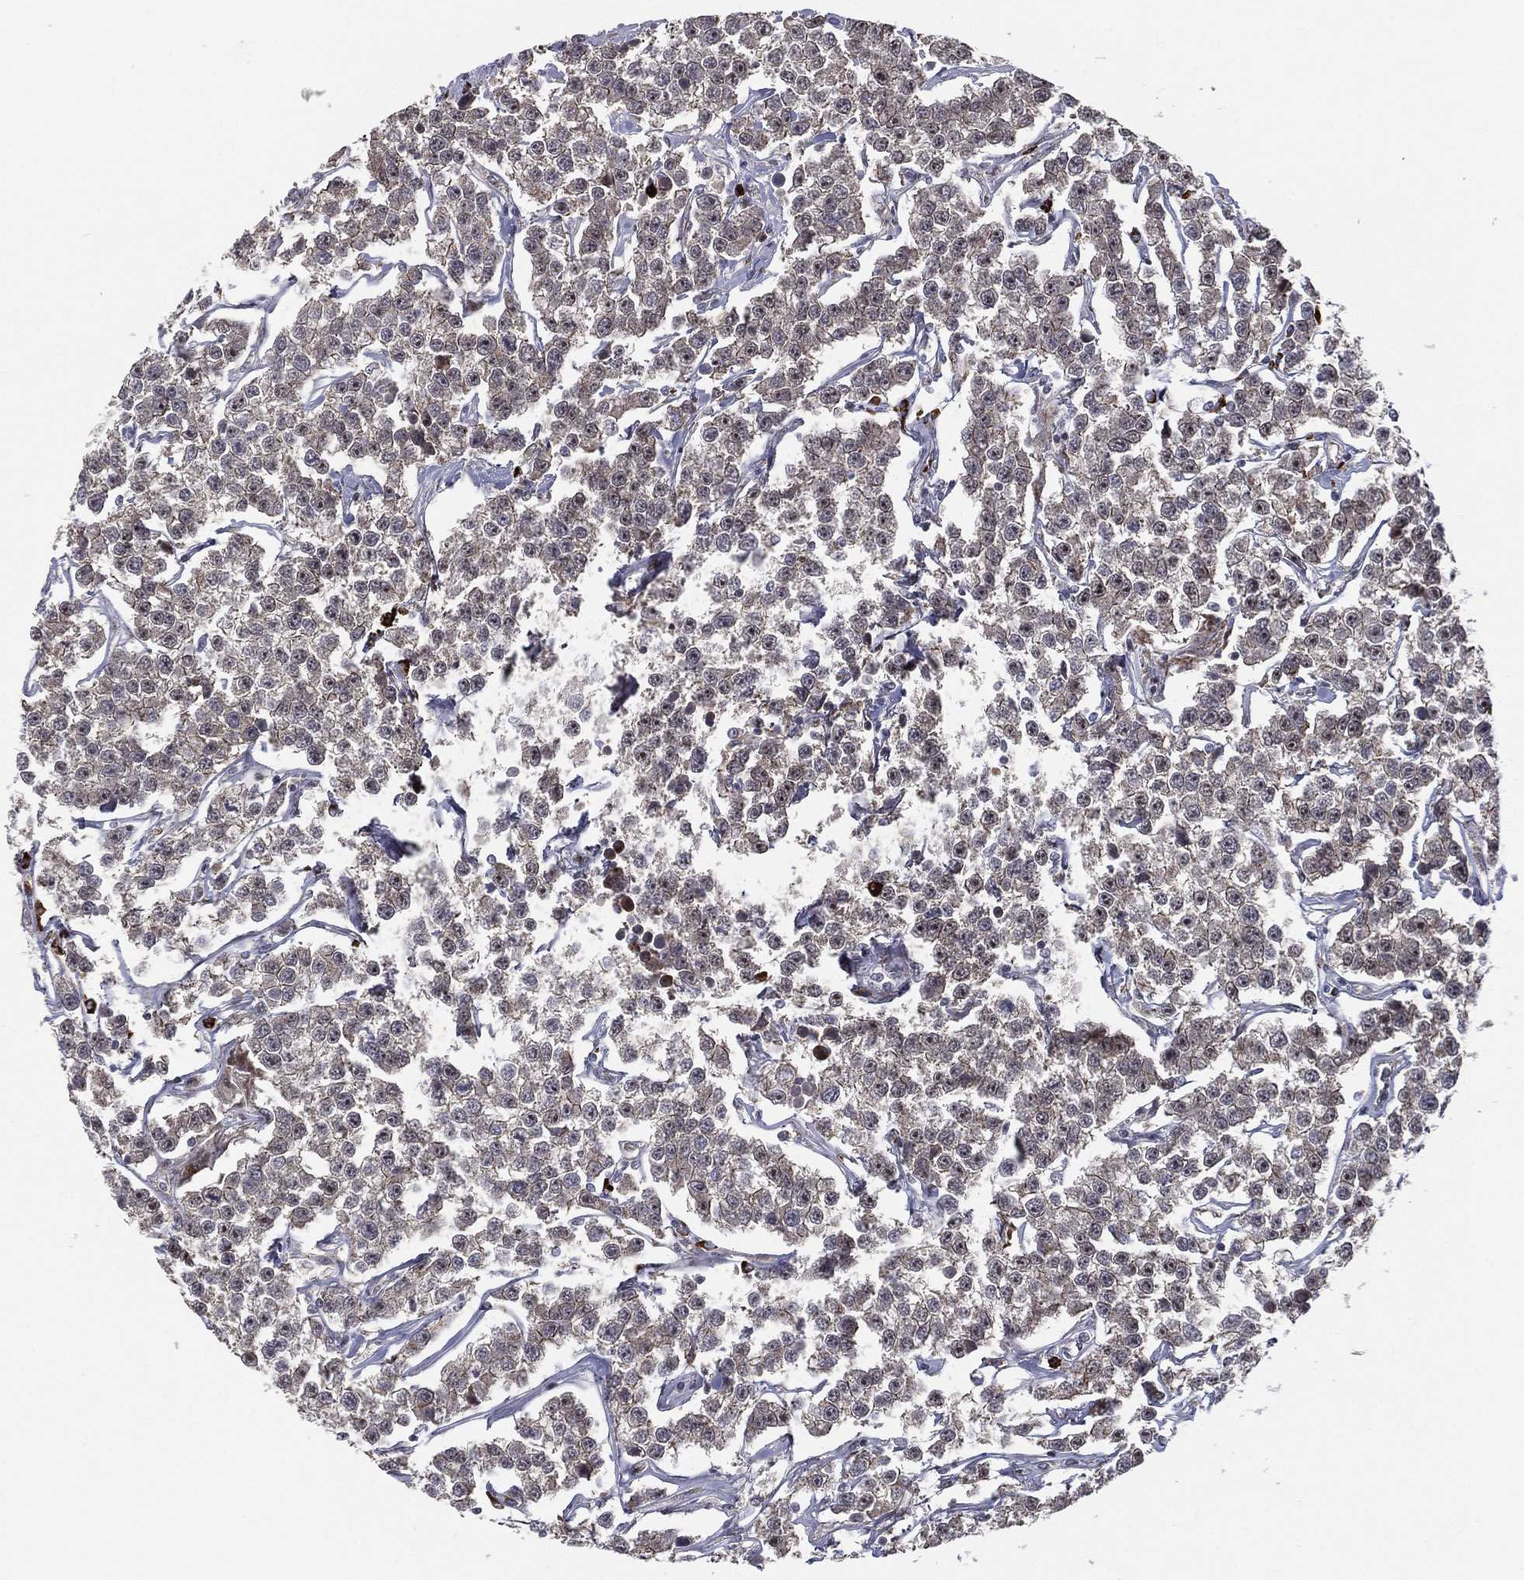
{"staining": {"intensity": "negative", "quantity": "none", "location": "none"}, "tissue": "testis cancer", "cell_type": "Tumor cells", "image_type": "cancer", "snomed": [{"axis": "morphology", "description": "Seminoma, NOS"}, {"axis": "topography", "description": "Testis"}], "caption": "The image reveals no significant staining in tumor cells of testis cancer.", "gene": "VHL", "patient": {"sex": "male", "age": 59}}